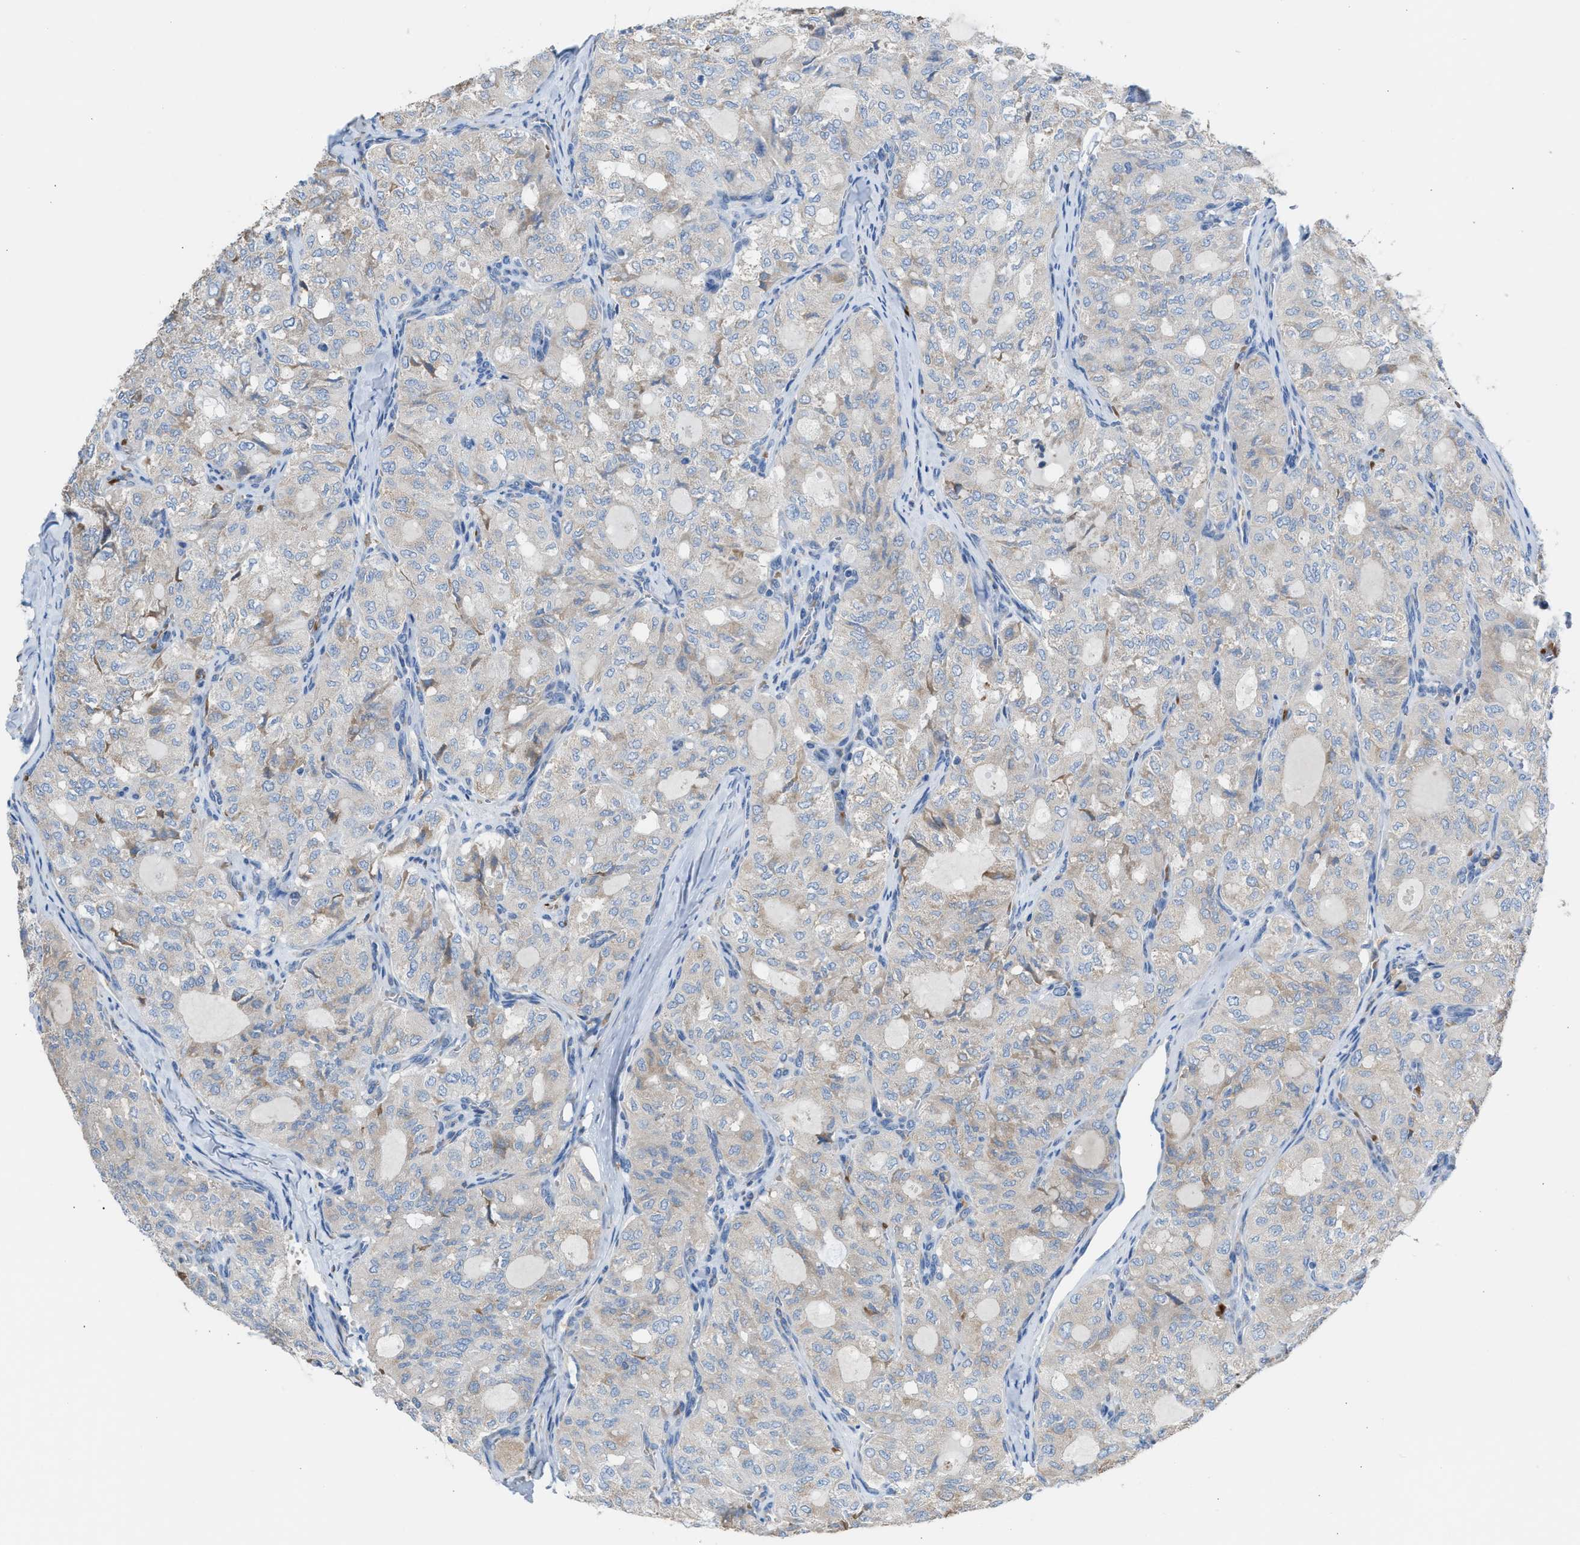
{"staining": {"intensity": "negative", "quantity": "none", "location": "none"}, "tissue": "thyroid cancer", "cell_type": "Tumor cells", "image_type": "cancer", "snomed": [{"axis": "morphology", "description": "Follicular adenoma carcinoma, NOS"}, {"axis": "topography", "description": "Thyroid gland"}], "caption": "Tumor cells are negative for brown protein staining in thyroid cancer (follicular adenoma carcinoma). (Stains: DAB (3,3'-diaminobenzidine) IHC with hematoxylin counter stain, Microscopy: brightfield microscopy at high magnification).", "gene": "CA3", "patient": {"sex": "male", "age": 75}}